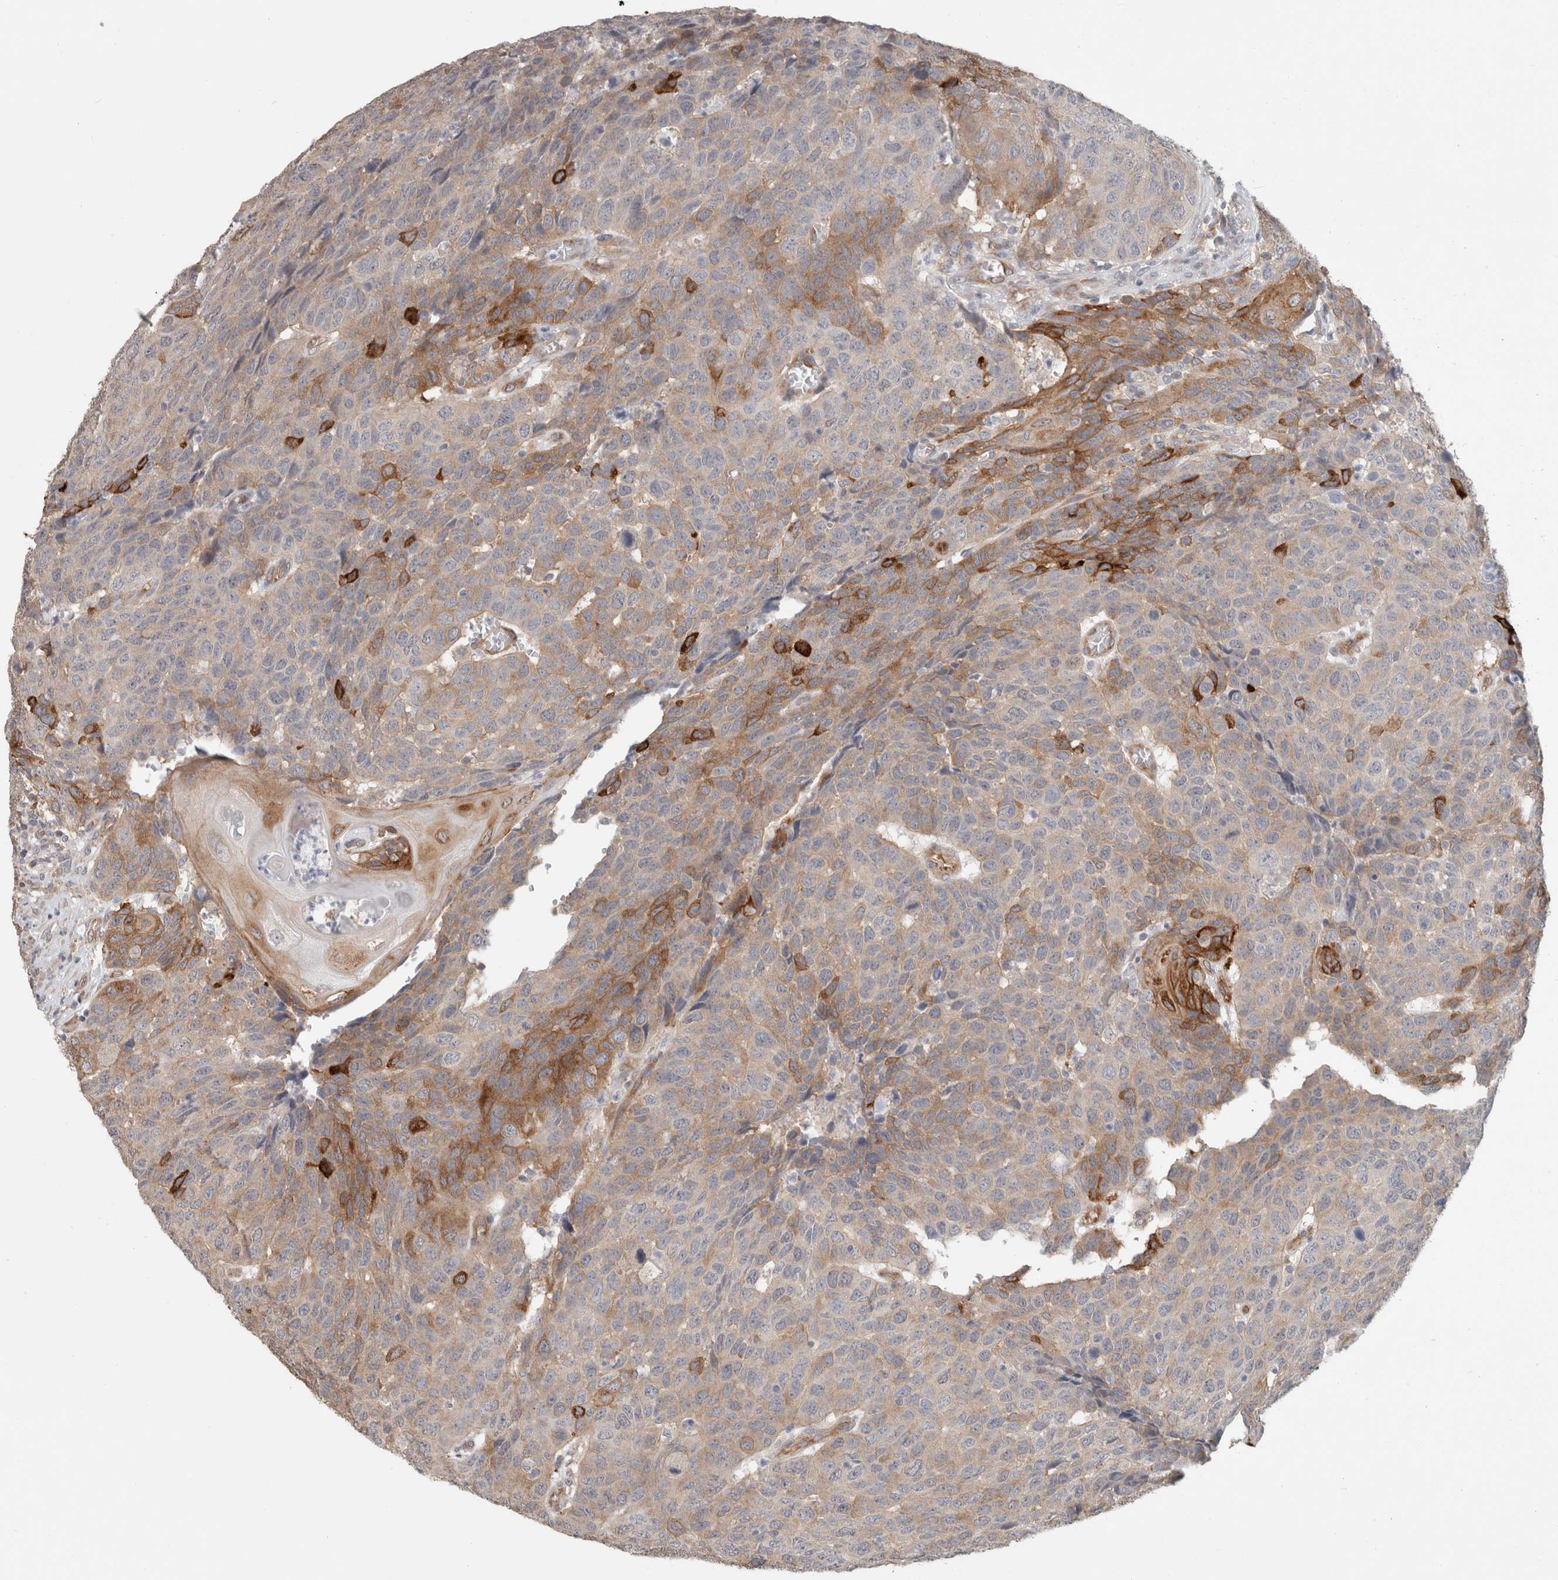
{"staining": {"intensity": "strong", "quantity": "<25%", "location": "cytoplasmic/membranous"}, "tissue": "head and neck cancer", "cell_type": "Tumor cells", "image_type": "cancer", "snomed": [{"axis": "morphology", "description": "Squamous cell carcinoma, NOS"}, {"axis": "topography", "description": "Head-Neck"}], "caption": "This histopathology image shows IHC staining of human head and neck cancer, with medium strong cytoplasmic/membranous staining in approximately <25% of tumor cells.", "gene": "RASAL2", "patient": {"sex": "male", "age": 66}}